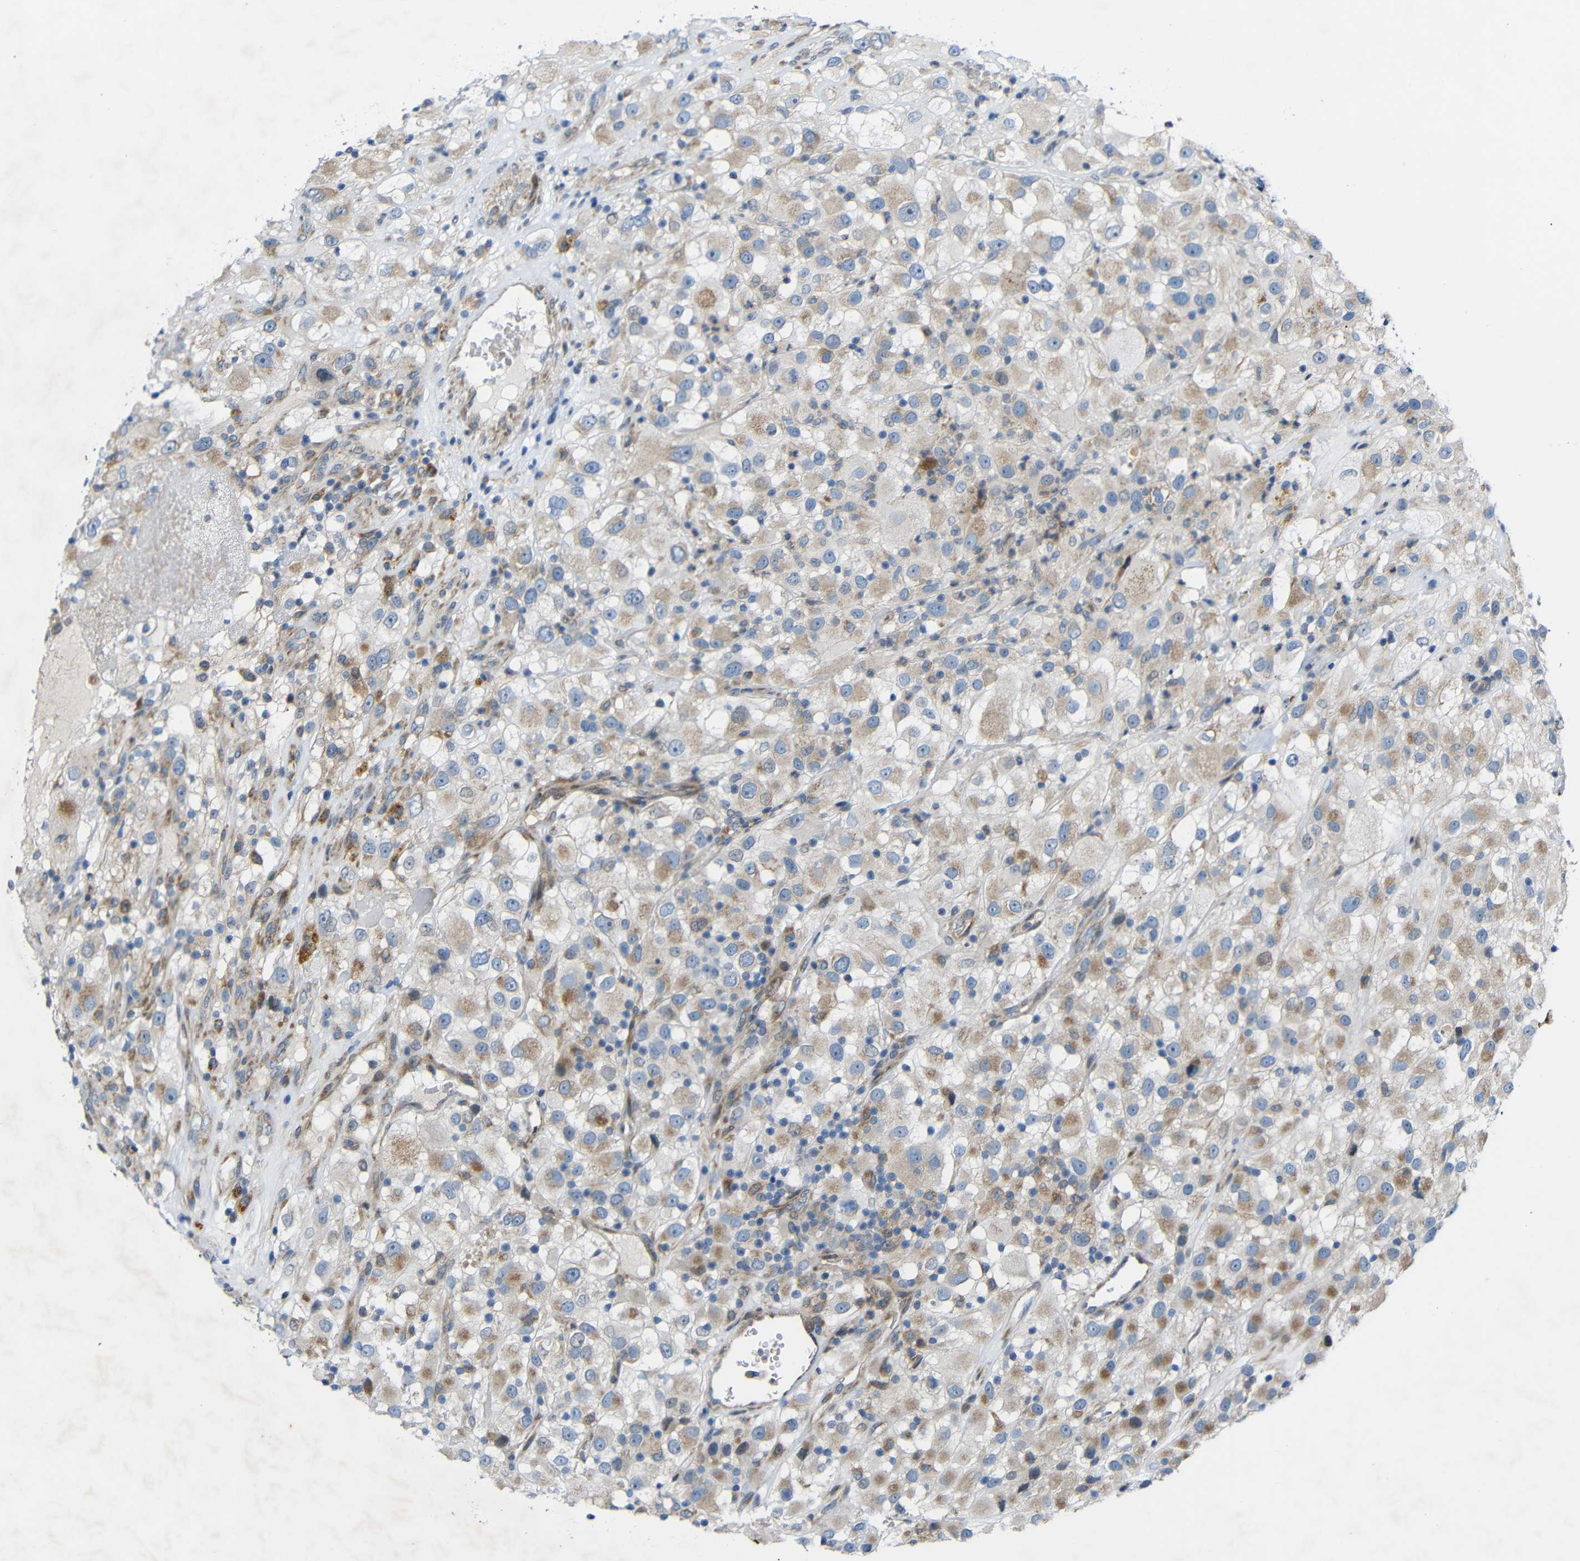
{"staining": {"intensity": "weak", "quantity": "25%-75%", "location": "cytoplasmic/membranous"}, "tissue": "renal cancer", "cell_type": "Tumor cells", "image_type": "cancer", "snomed": [{"axis": "morphology", "description": "Adenocarcinoma, NOS"}, {"axis": "topography", "description": "Kidney"}], "caption": "Weak cytoplasmic/membranous expression is seen in approximately 25%-75% of tumor cells in renal cancer.", "gene": "TMEM25", "patient": {"sex": "female", "age": 52}}